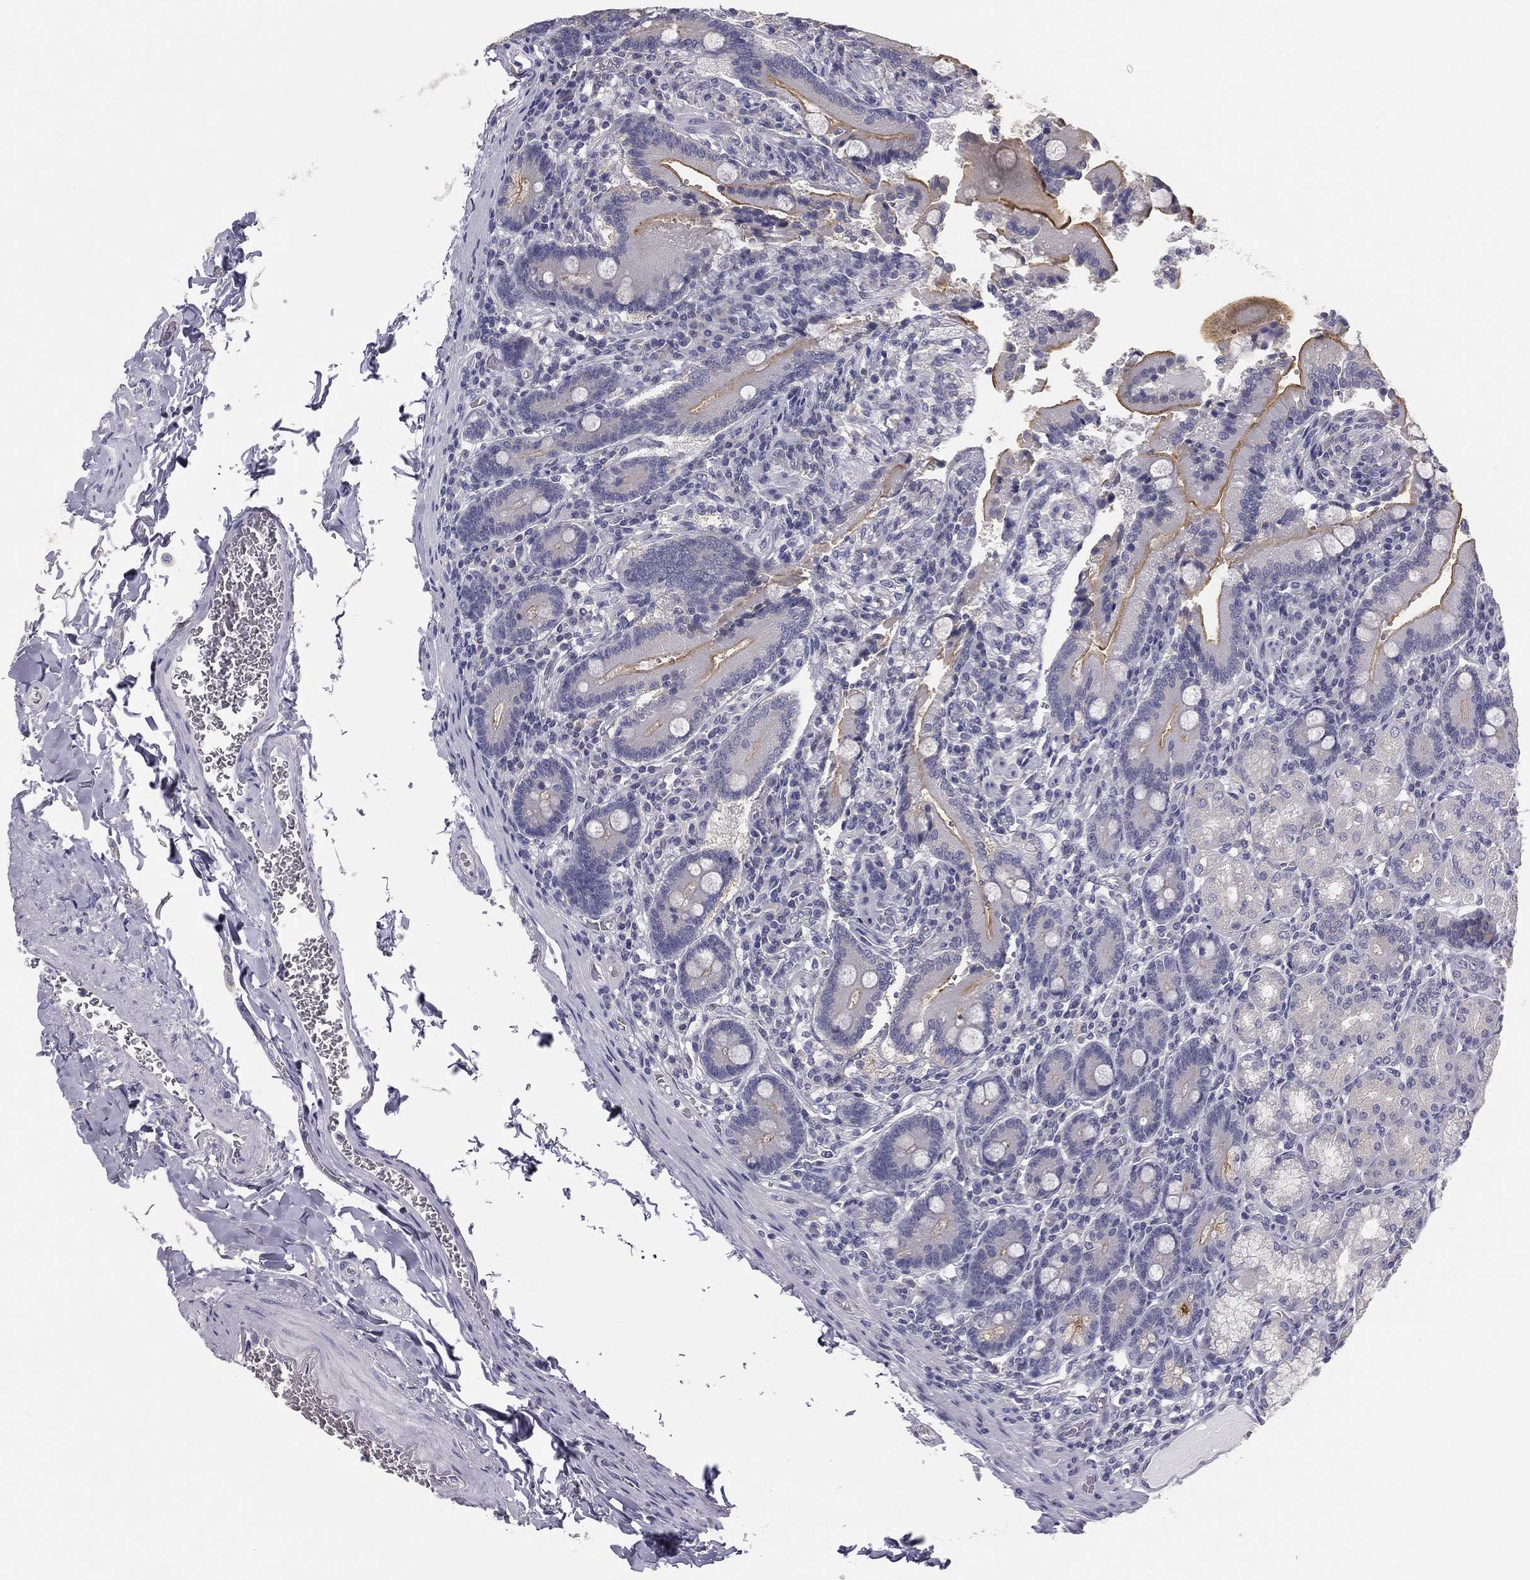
{"staining": {"intensity": "strong", "quantity": "25%-75%", "location": "cytoplasmic/membranous"}, "tissue": "duodenum", "cell_type": "Glandular cells", "image_type": "normal", "snomed": [{"axis": "morphology", "description": "Normal tissue, NOS"}, {"axis": "topography", "description": "Duodenum"}], "caption": "Strong cytoplasmic/membranous expression is seen in approximately 25%-75% of glandular cells in benign duodenum. (DAB (3,3'-diaminobenzidine) IHC, brown staining for protein, blue staining for nuclei).", "gene": "MUC13", "patient": {"sex": "female", "age": 62}}